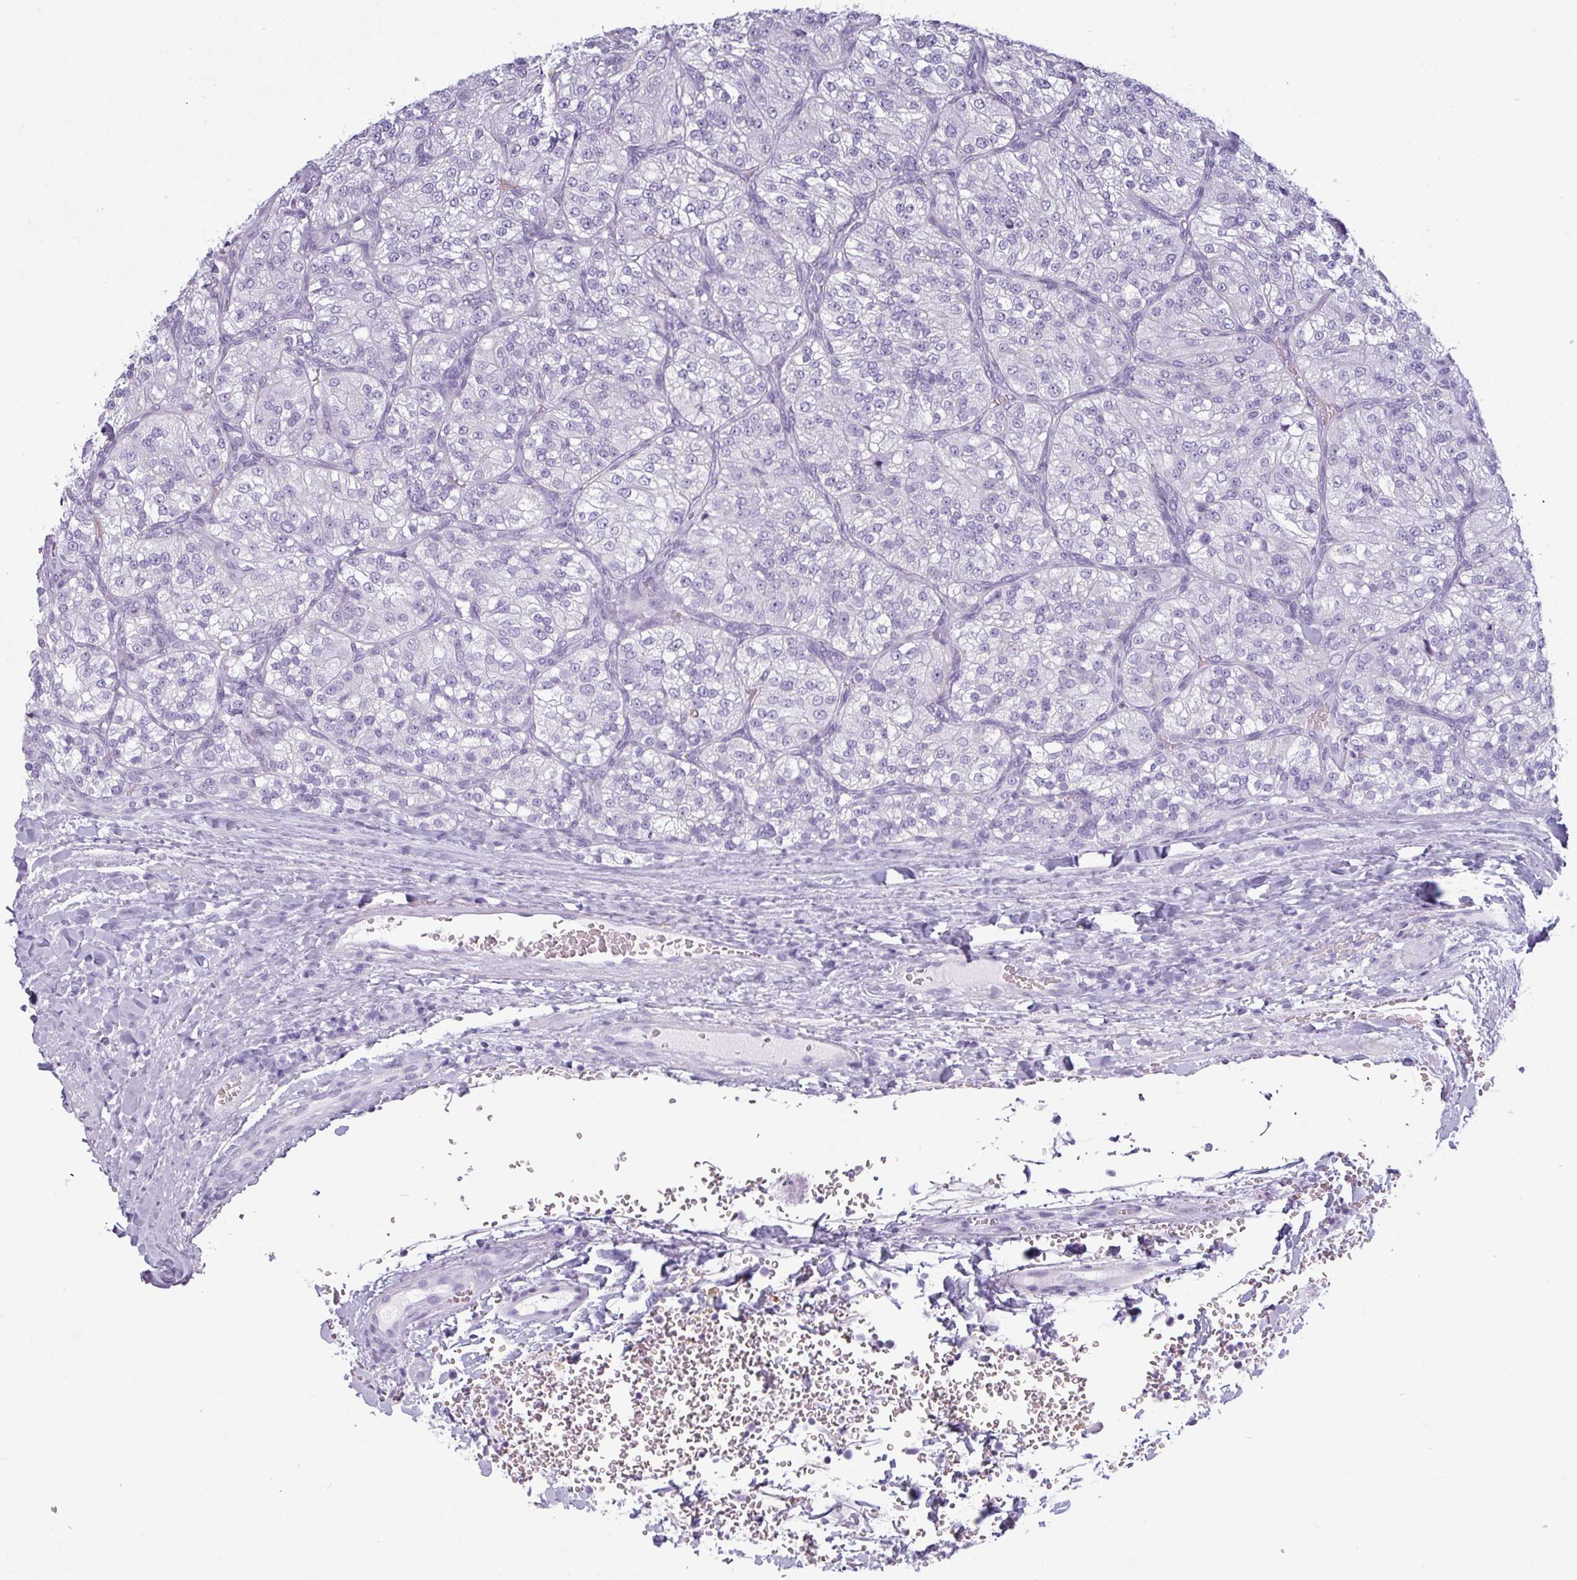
{"staining": {"intensity": "negative", "quantity": "none", "location": "none"}, "tissue": "renal cancer", "cell_type": "Tumor cells", "image_type": "cancer", "snomed": [{"axis": "morphology", "description": "Adenocarcinoma, NOS"}, {"axis": "topography", "description": "Kidney"}], "caption": "An image of human renal adenocarcinoma is negative for staining in tumor cells.", "gene": "CRYBB2", "patient": {"sex": "female", "age": 63}}